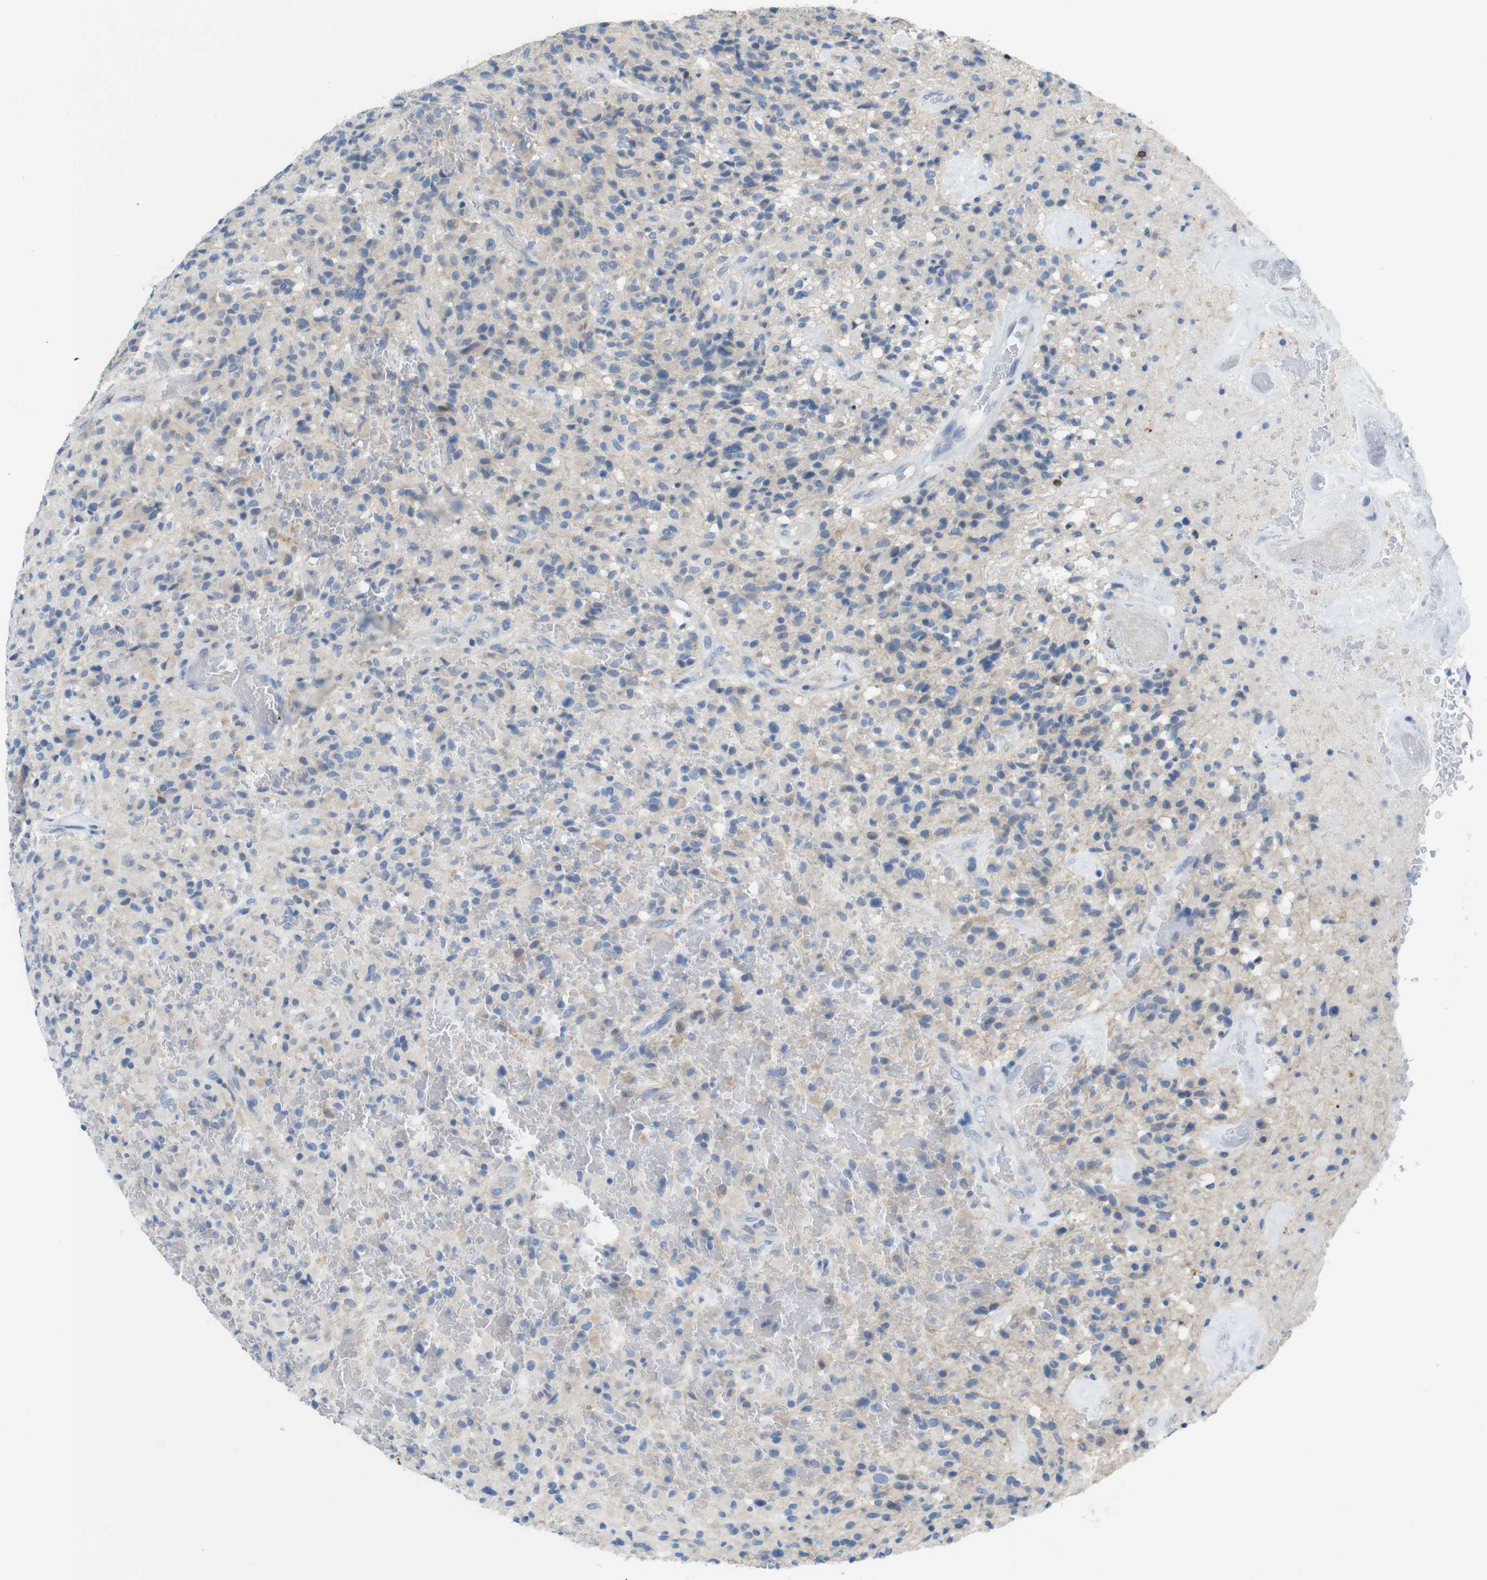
{"staining": {"intensity": "weak", "quantity": "25%-75%", "location": "cytoplasmic/membranous"}, "tissue": "glioma", "cell_type": "Tumor cells", "image_type": "cancer", "snomed": [{"axis": "morphology", "description": "Glioma, malignant, High grade"}, {"axis": "topography", "description": "Brain"}], "caption": "IHC of malignant glioma (high-grade) displays low levels of weak cytoplasmic/membranous positivity in about 25%-75% of tumor cells.", "gene": "TJP3", "patient": {"sex": "male", "age": 71}}